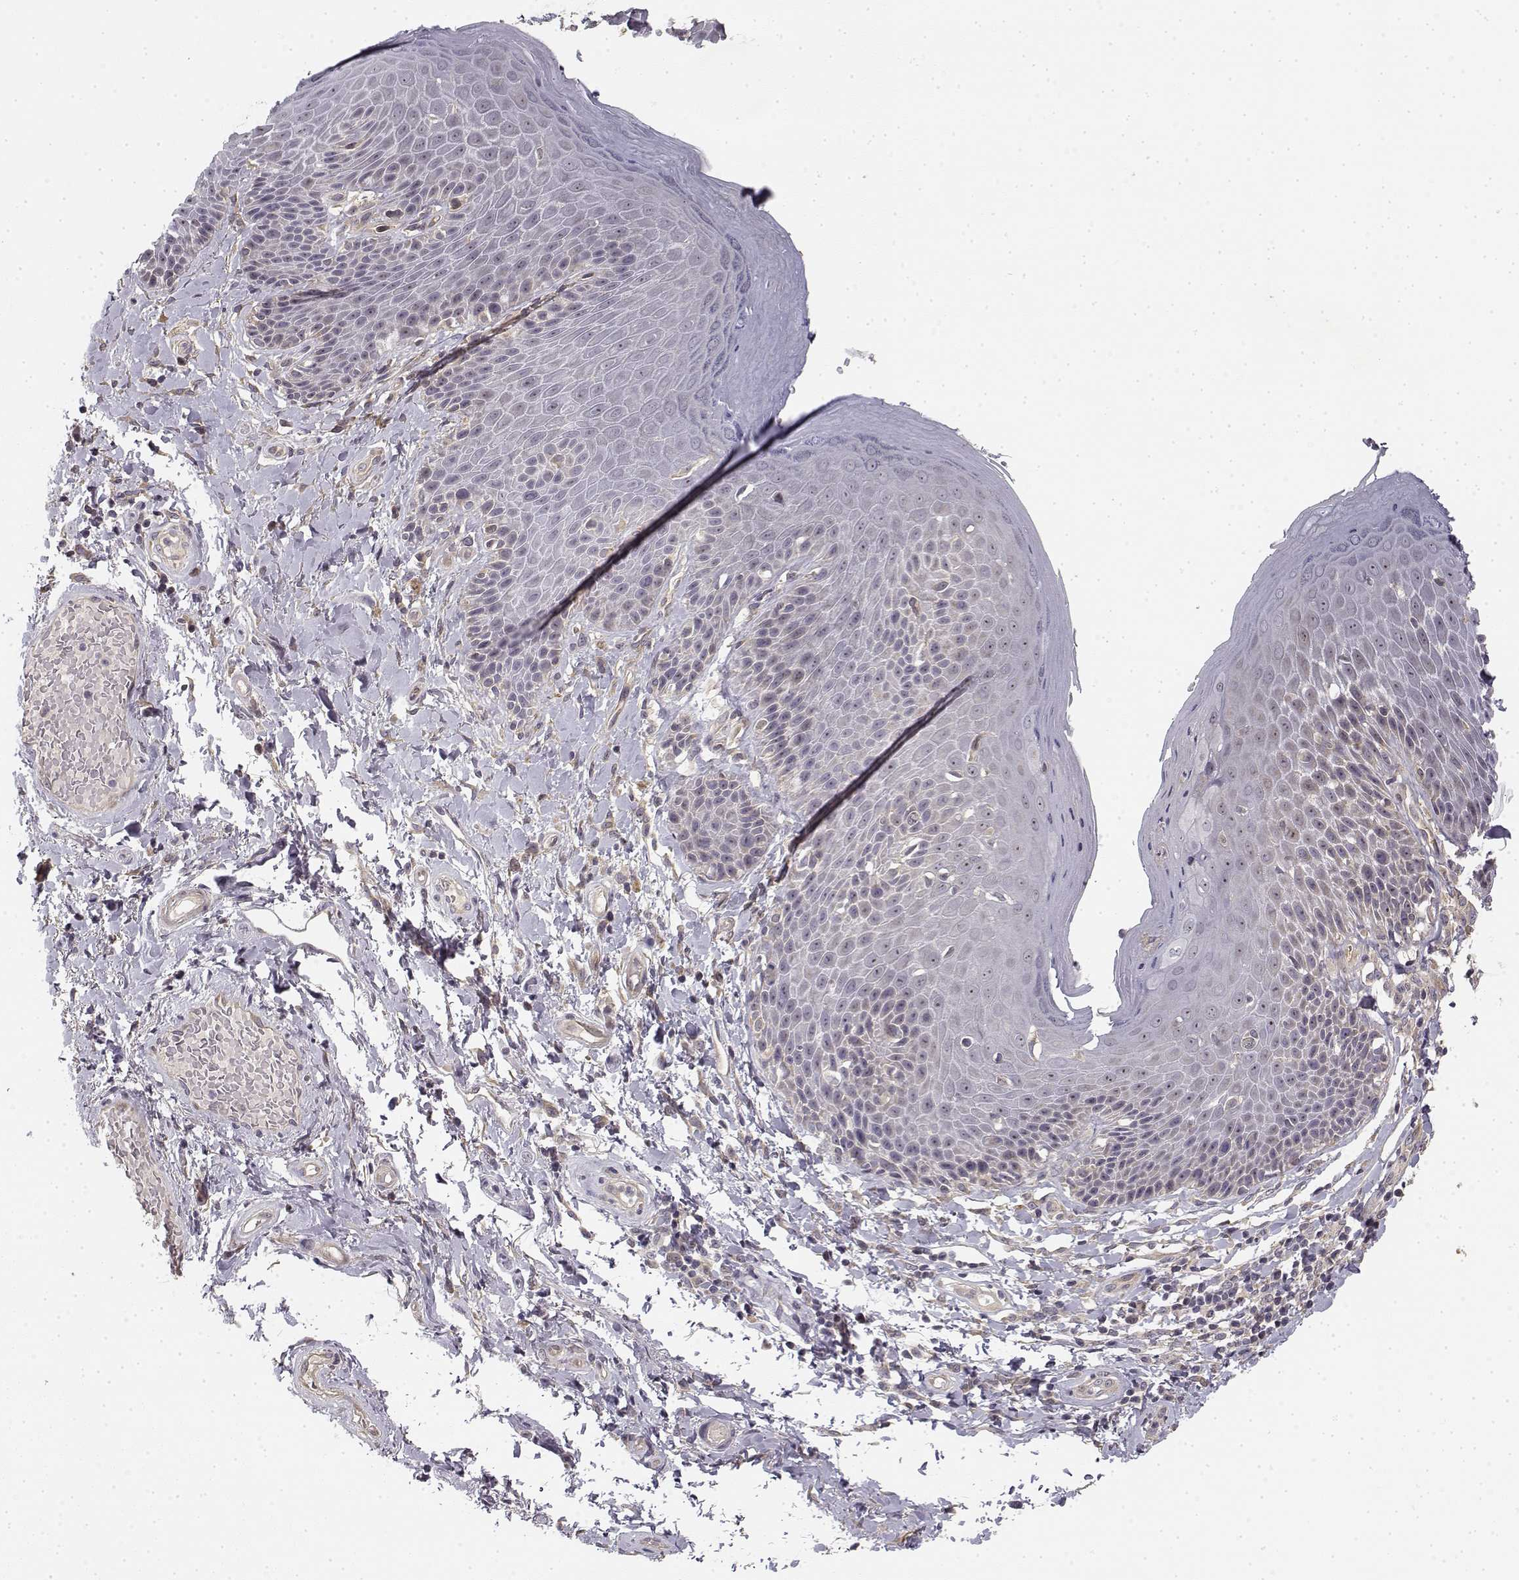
{"staining": {"intensity": "negative", "quantity": "none", "location": "none"}, "tissue": "skin", "cell_type": "Epidermal cells", "image_type": "normal", "snomed": [{"axis": "morphology", "description": "Normal tissue, NOS"}, {"axis": "topography", "description": "Anal"}, {"axis": "topography", "description": "Peripheral nerve tissue"}], "caption": "Skin stained for a protein using immunohistochemistry (IHC) shows no positivity epidermal cells.", "gene": "MED12L", "patient": {"sex": "male", "age": 51}}